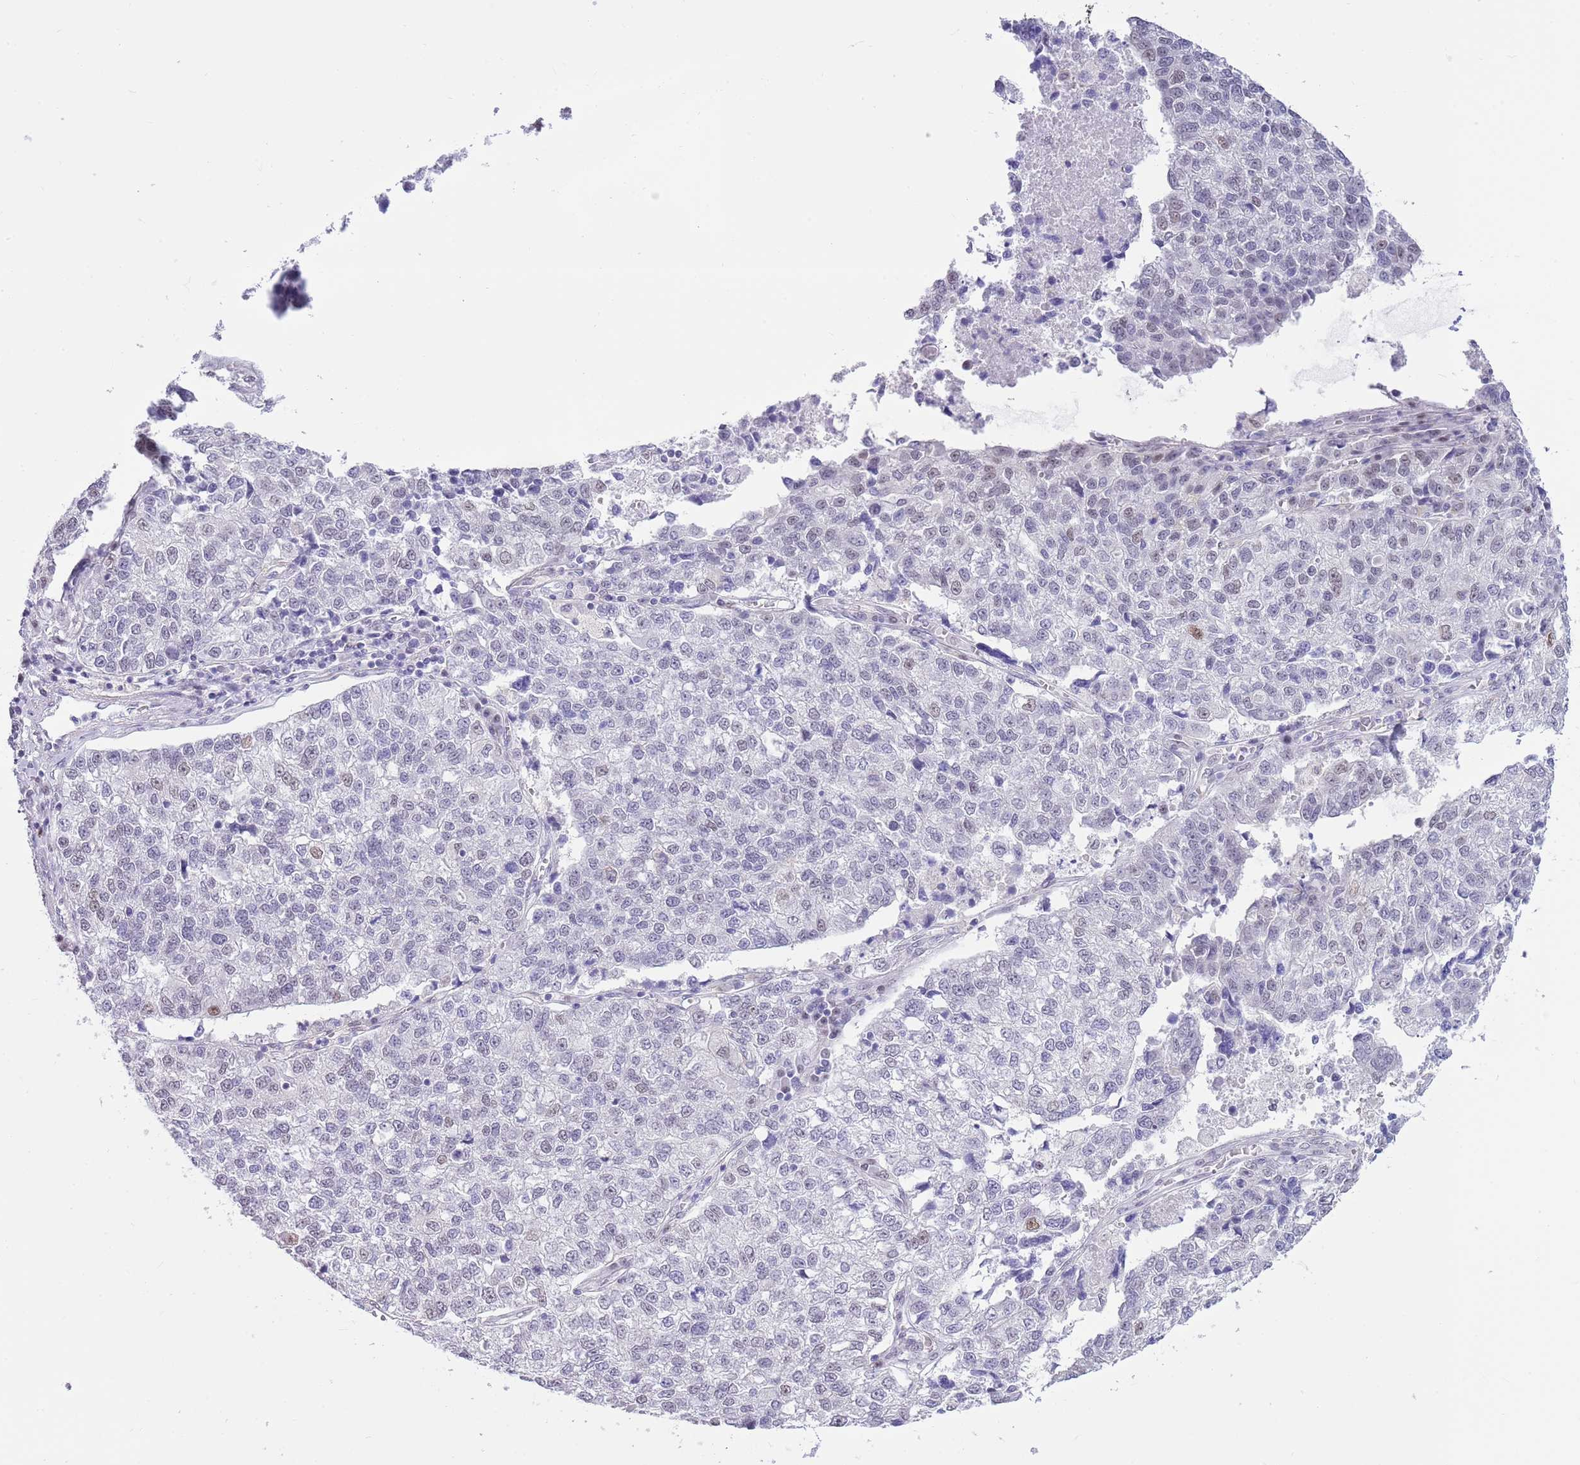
{"staining": {"intensity": "negative", "quantity": "none", "location": "none"}, "tissue": "lung cancer", "cell_type": "Tumor cells", "image_type": "cancer", "snomed": [{"axis": "morphology", "description": "Adenocarcinoma, NOS"}, {"axis": "topography", "description": "Lung"}], "caption": "A histopathology image of lung adenocarcinoma stained for a protein shows no brown staining in tumor cells.", "gene": "PPP1R17", "patient": {"sex": "male", "age": 49}}